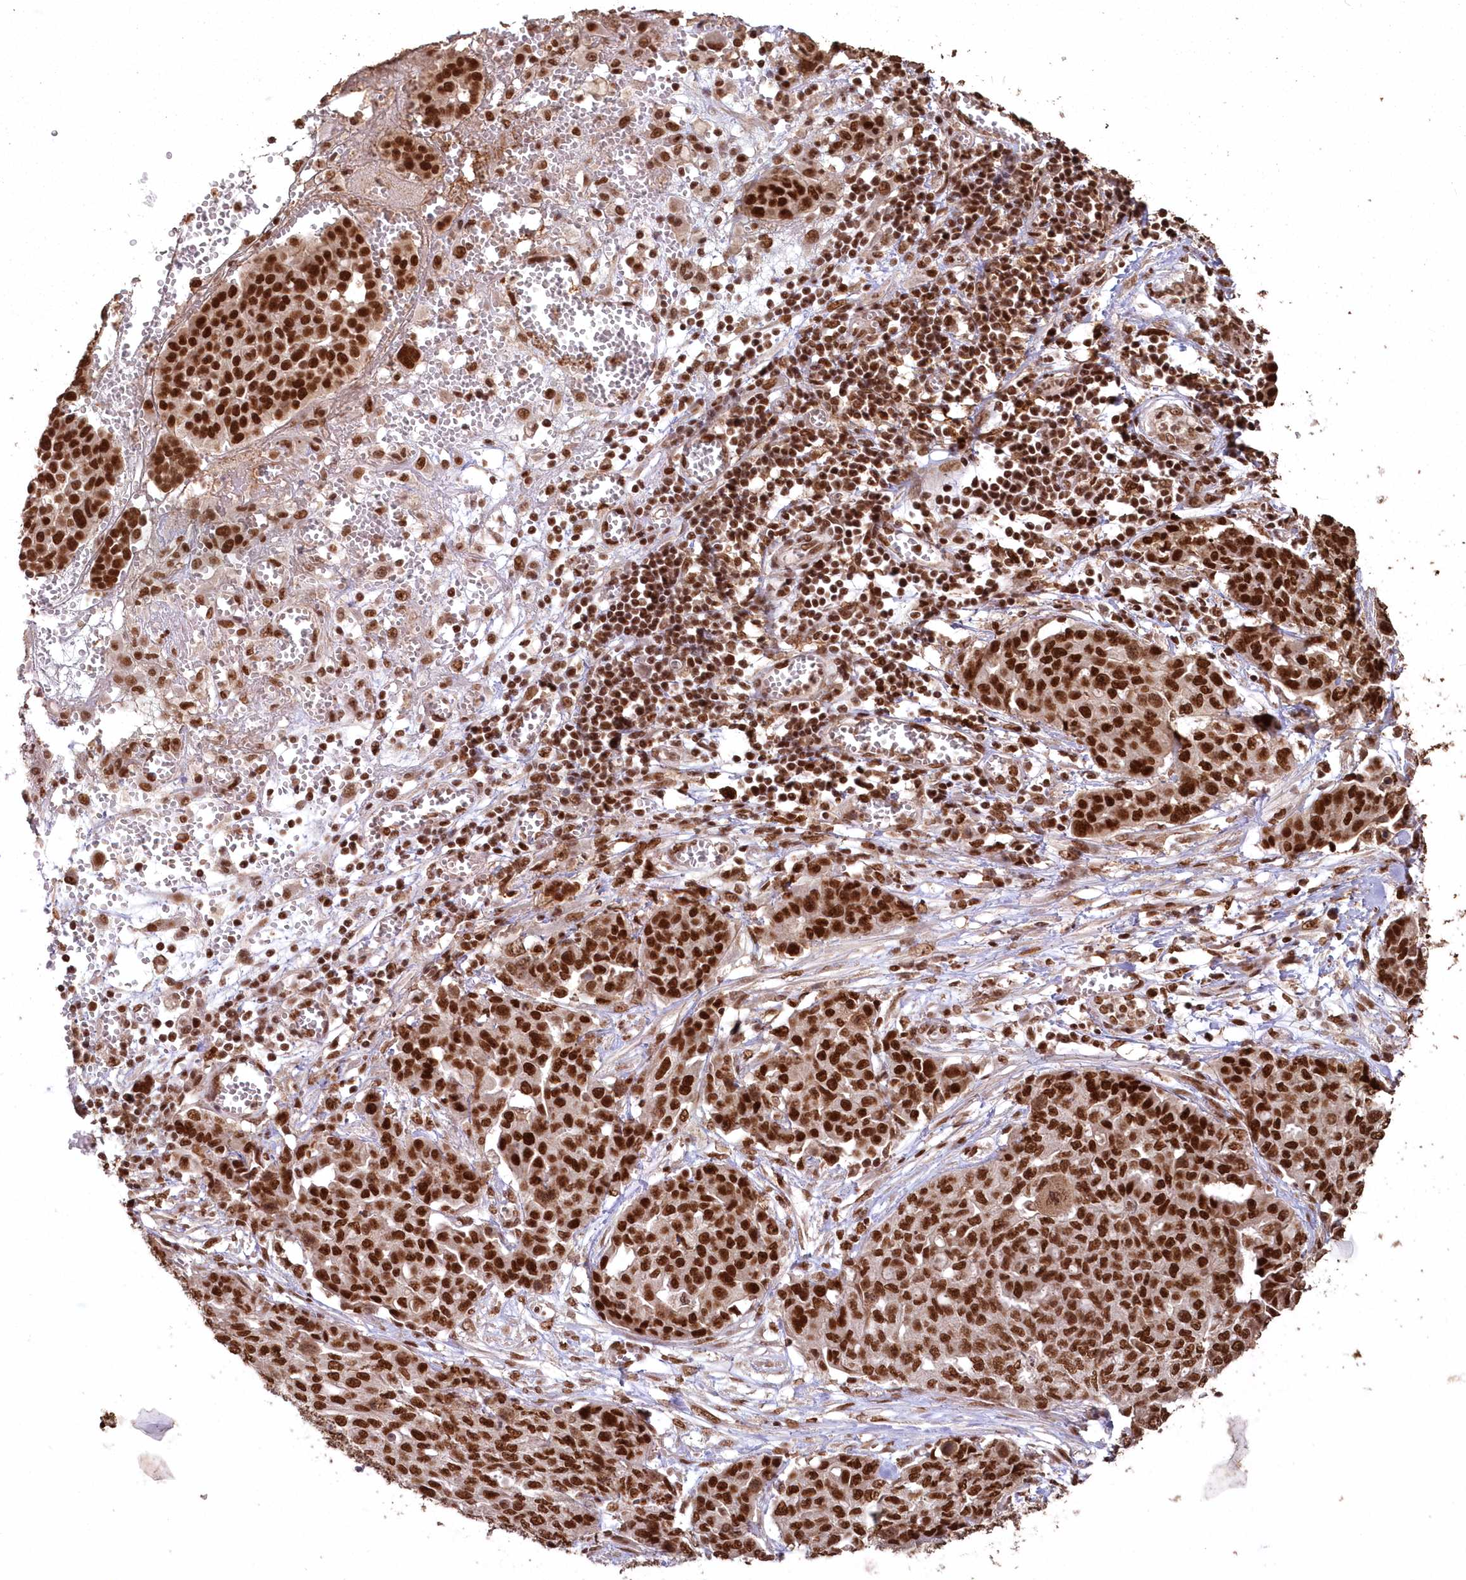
{"staining": {"intensity": "strong", "quantity": ">75%", "location": "nuclear"}, "tissue": "ovarian cancer", "cell_type": "Tumor cells", "image_type": "cancer", "snomed": [{"axis": "morphology", "description": "Cystadenocarcinoma, serous, NOS"}, {"axis": "topography", "description": "Soft tissue"}, {"axis": "topography", "description": "Ovary"}], "caption": "This image displays IHC staining of human ovarian cancer (serous cystadenocarcinoma), with high strong nuclear positivity in approximately >75% of tumor cells.", "gene": "PDS5A", "patient": {"sex": "female", "age": 57}}